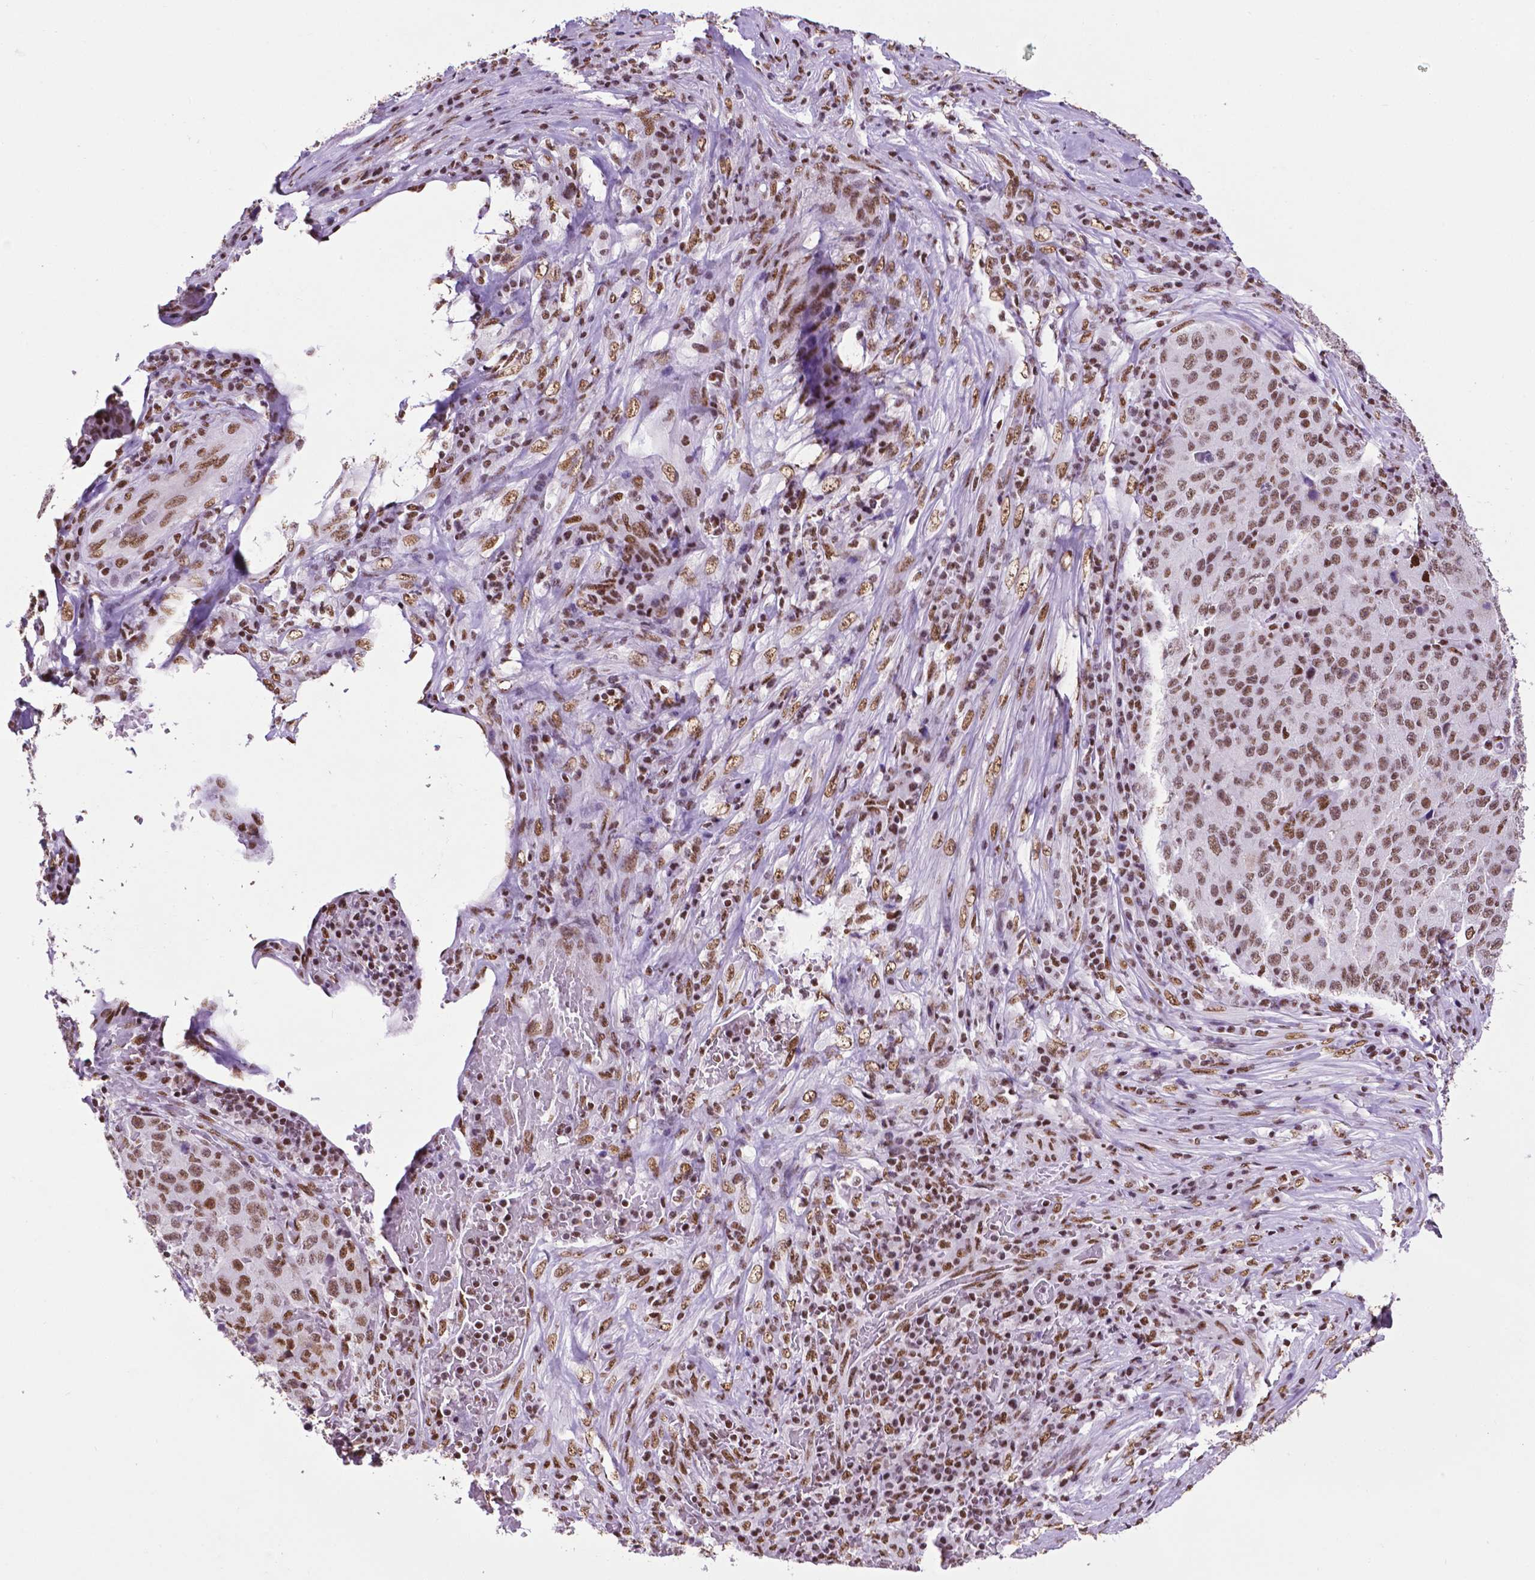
{"staining": {"intensity": "strong", "quantity": ">75%", "location": "nuclear"}, "tissue": "stomach cancer", "cell_type": "Tumor cells", "image_type": "cancer", "snomed": [{"axis": "morphology", "description": "Adenocarcinoma, NOS"}, {"axis": "topography", "description": "Stomach"}], "caption": "A brown stain highlights strong nuclear staining of a protein in human adenocarcinoma (stomach) tumor cells.", "gene": "CCAR2", "patient": {"sex": "male", "age": 71}}